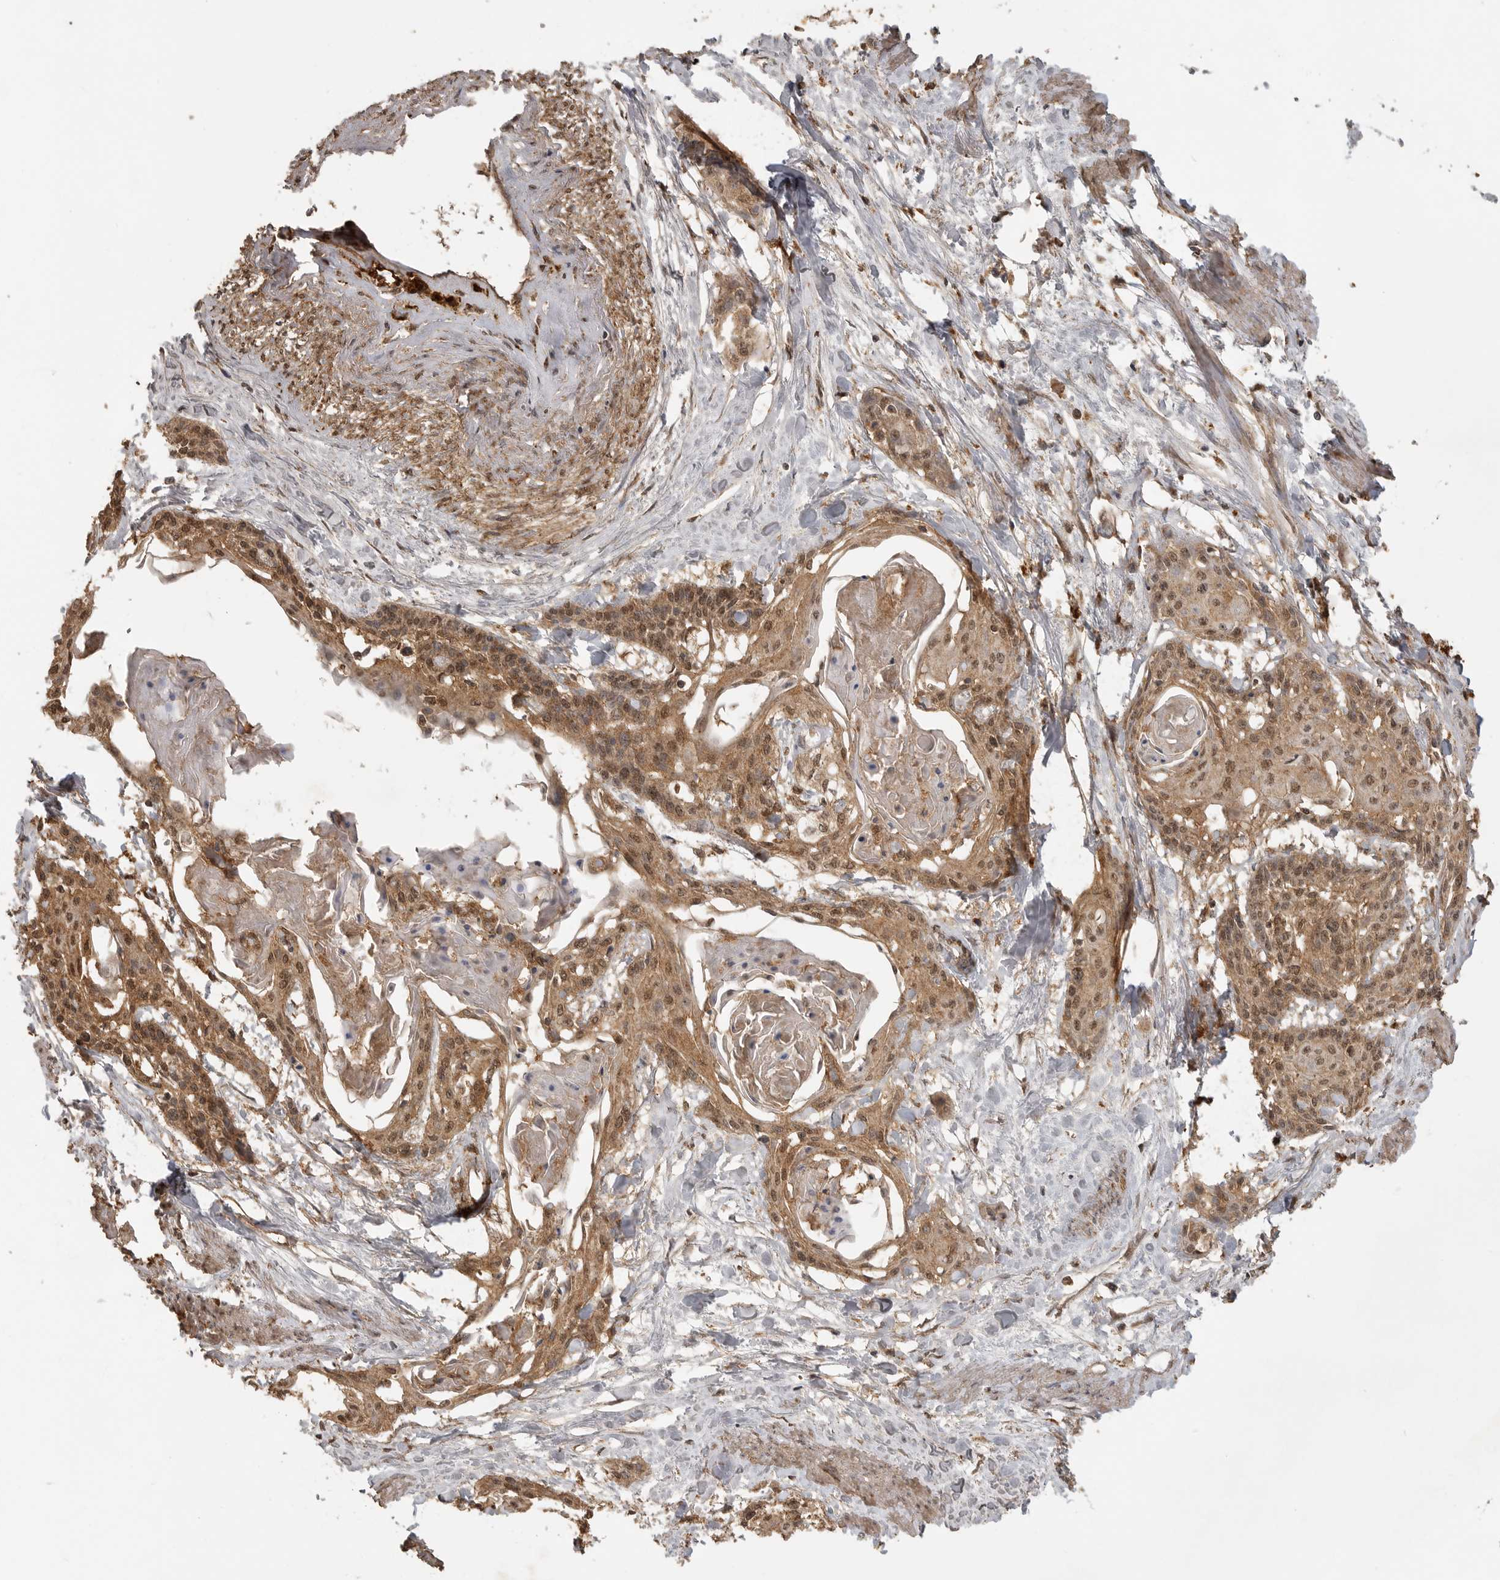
{"staining": {"intensity": "moderate", "quantity": ">75%", "location": "cytoplasmic/membranous,nuclear"}, "tissue": "cervical cancer", "cell_type": "Tumor cells", "image_type": "cancer", "snomed": [{"axis": "morphology", "description": "Squamous cell carcinoma, NOS"}, {"axis": "topography", "description": "Cervix"}], "caption": "Brown immunohistochemical staining in human cervical squamous cell carcinoma demonstrates moderate cytoplasmic/membranous and nuclear staining in approximately >75% of tumor cells.", "gene": "ICOSLG", "patient": {"sex": "female", "age": 57}}